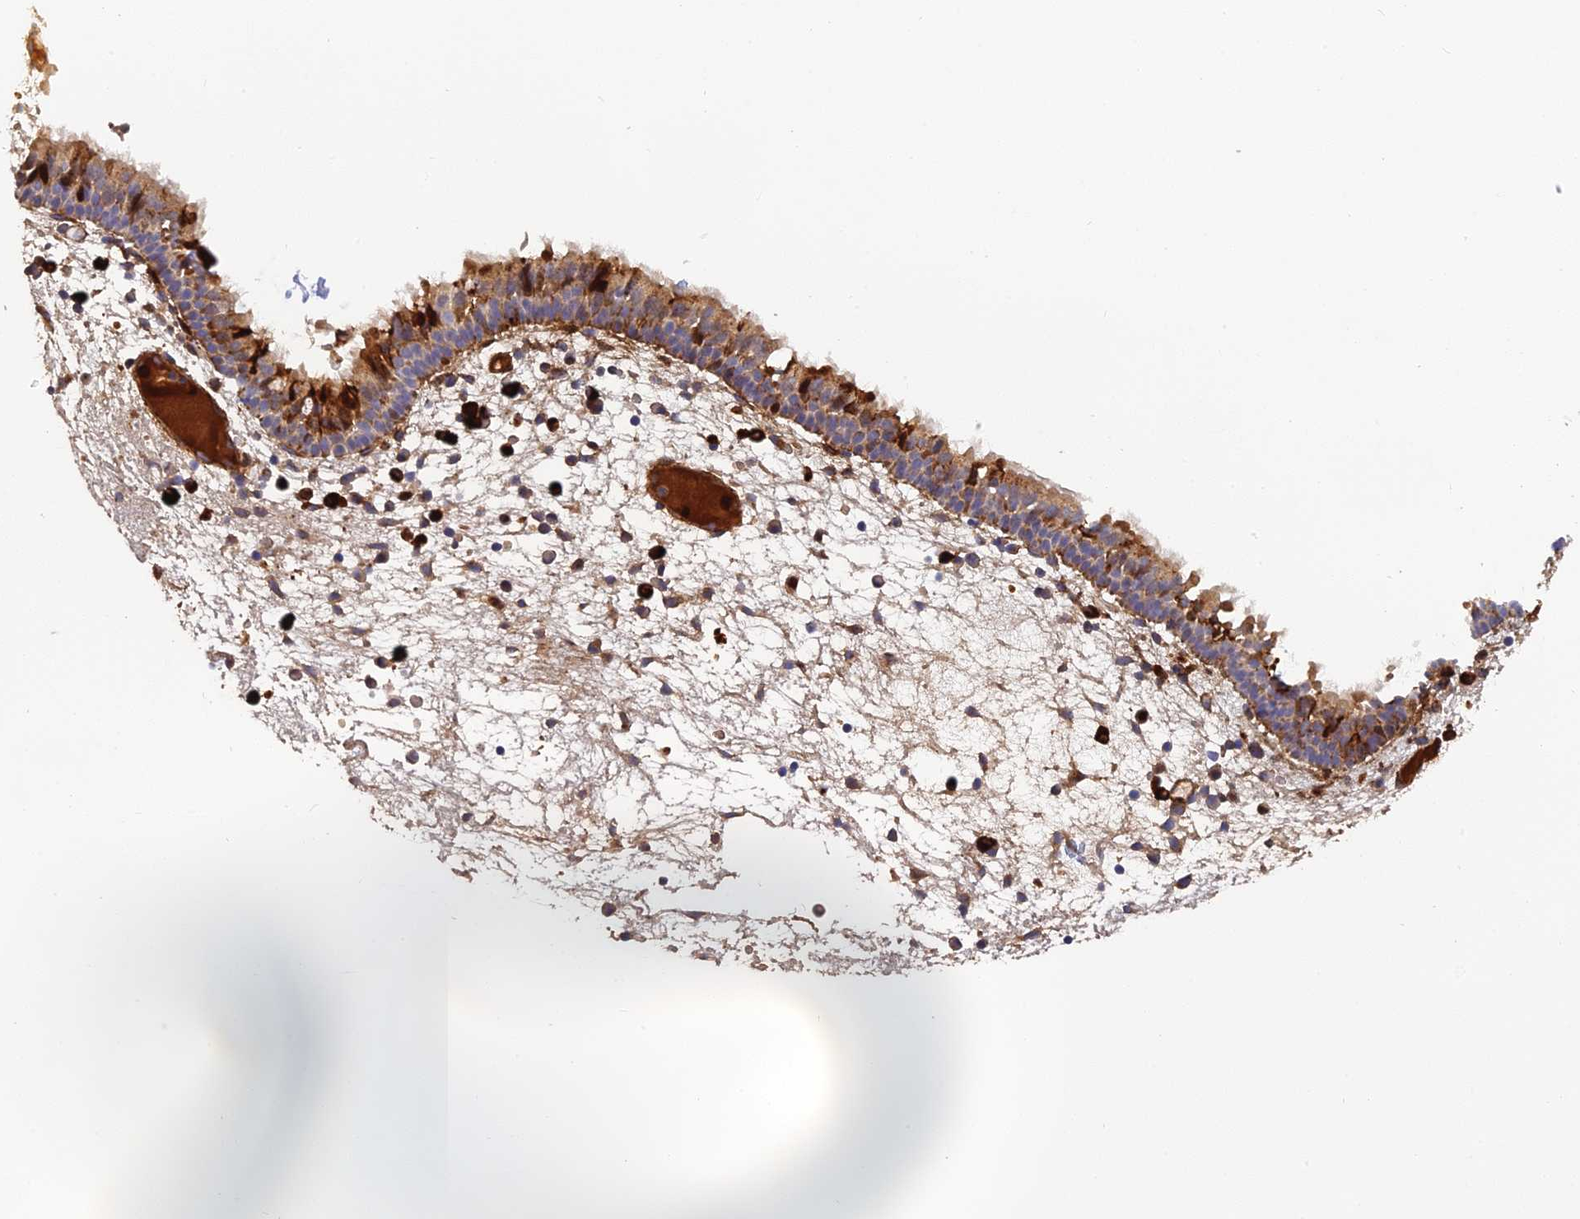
{"staining": {"intensity": "moderate", "quantity": ">75%", "location": "cytoplasmic/membranous"}, "tissue": "nasopharynx", "cell_type": "Respiratory epithelial cells", "image_type": "normal", "snomed": [{"axis": "morphology", "description": "Normal tissue, NOS"}, {"axis": "morphology", "description": "Inflammation, NOS"}, {"axis": "morphology", "description": "Malignant melanoma, Metastatic site"}, {"axis": "topography", "description": "Nasopharynx"}], "caption": "Immunohistochemical staining of normal nasopharynx shows >75% levels of moderate cytoplasmic/membranous protein positivity in about >75% of respiratory epithelial cells. (Stains: DAB (3,3'-diaminobenzidine) in brown, nuclei in blue, Microscopy: brightfield microscopy at high magnification).", "gene": "CPSF4L", "patient": {"sex": "male", "age": 70}}